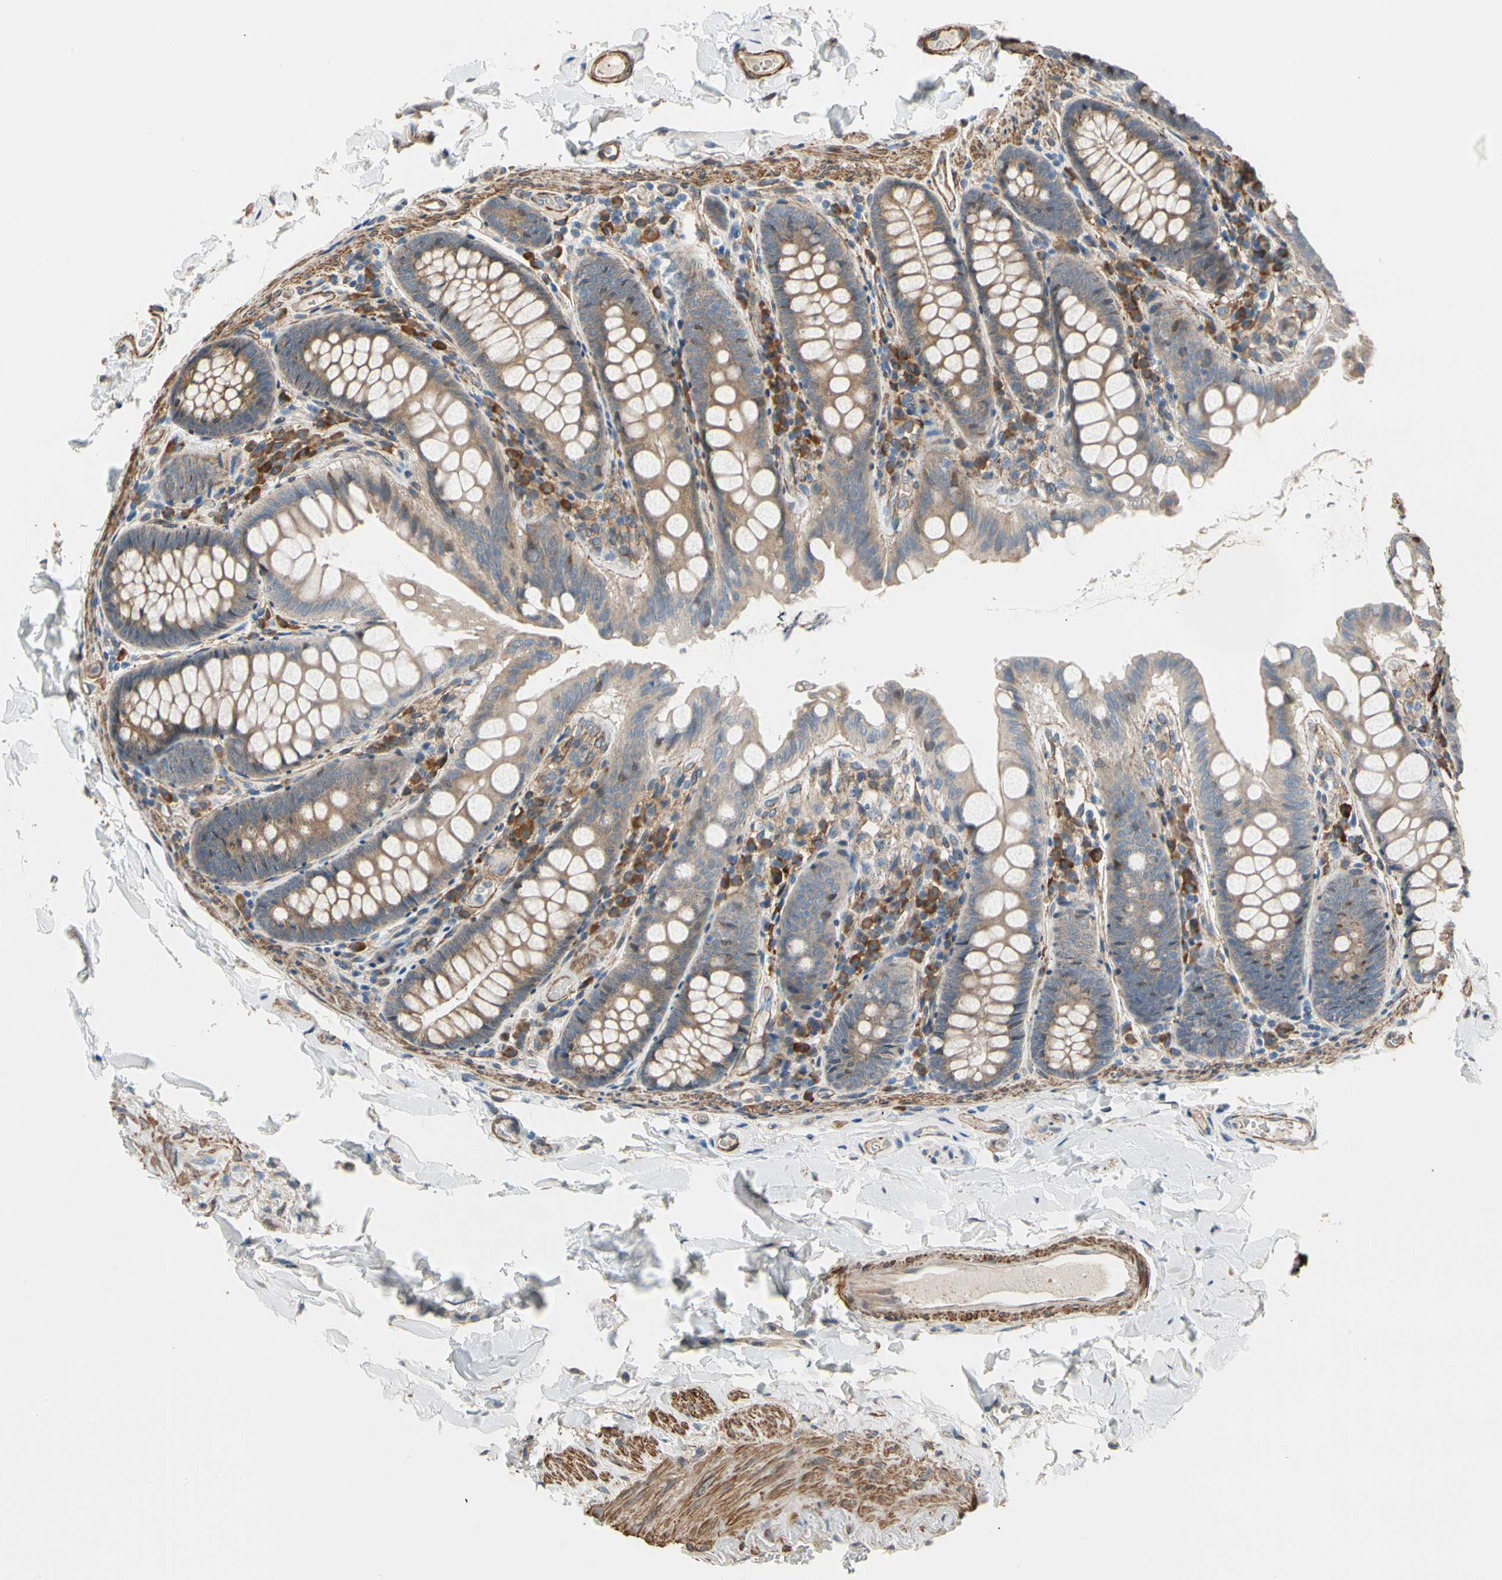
{"staining": {"intensity": "moderate", "quantity": ">75%", "location": "cytoplasmic/membranous"}, "tissue": "colon", "cell_type": "Endothelial cells", "image_type": "normal", "snomed": [{"axis": "morphology", "description": "Normal tissue, NOS"}, {"axis": "topography", "description": "Colon"}], "caption": "A brown stain highlights moderate cytoplasmic/membranous expression of a protein in endothelial cells of benign human colon. (brown staining indicates protein expression, while blue staining denotes nuclei).", "gene": "LIMK2", "patient": {"sex": "female", "age": 61}}